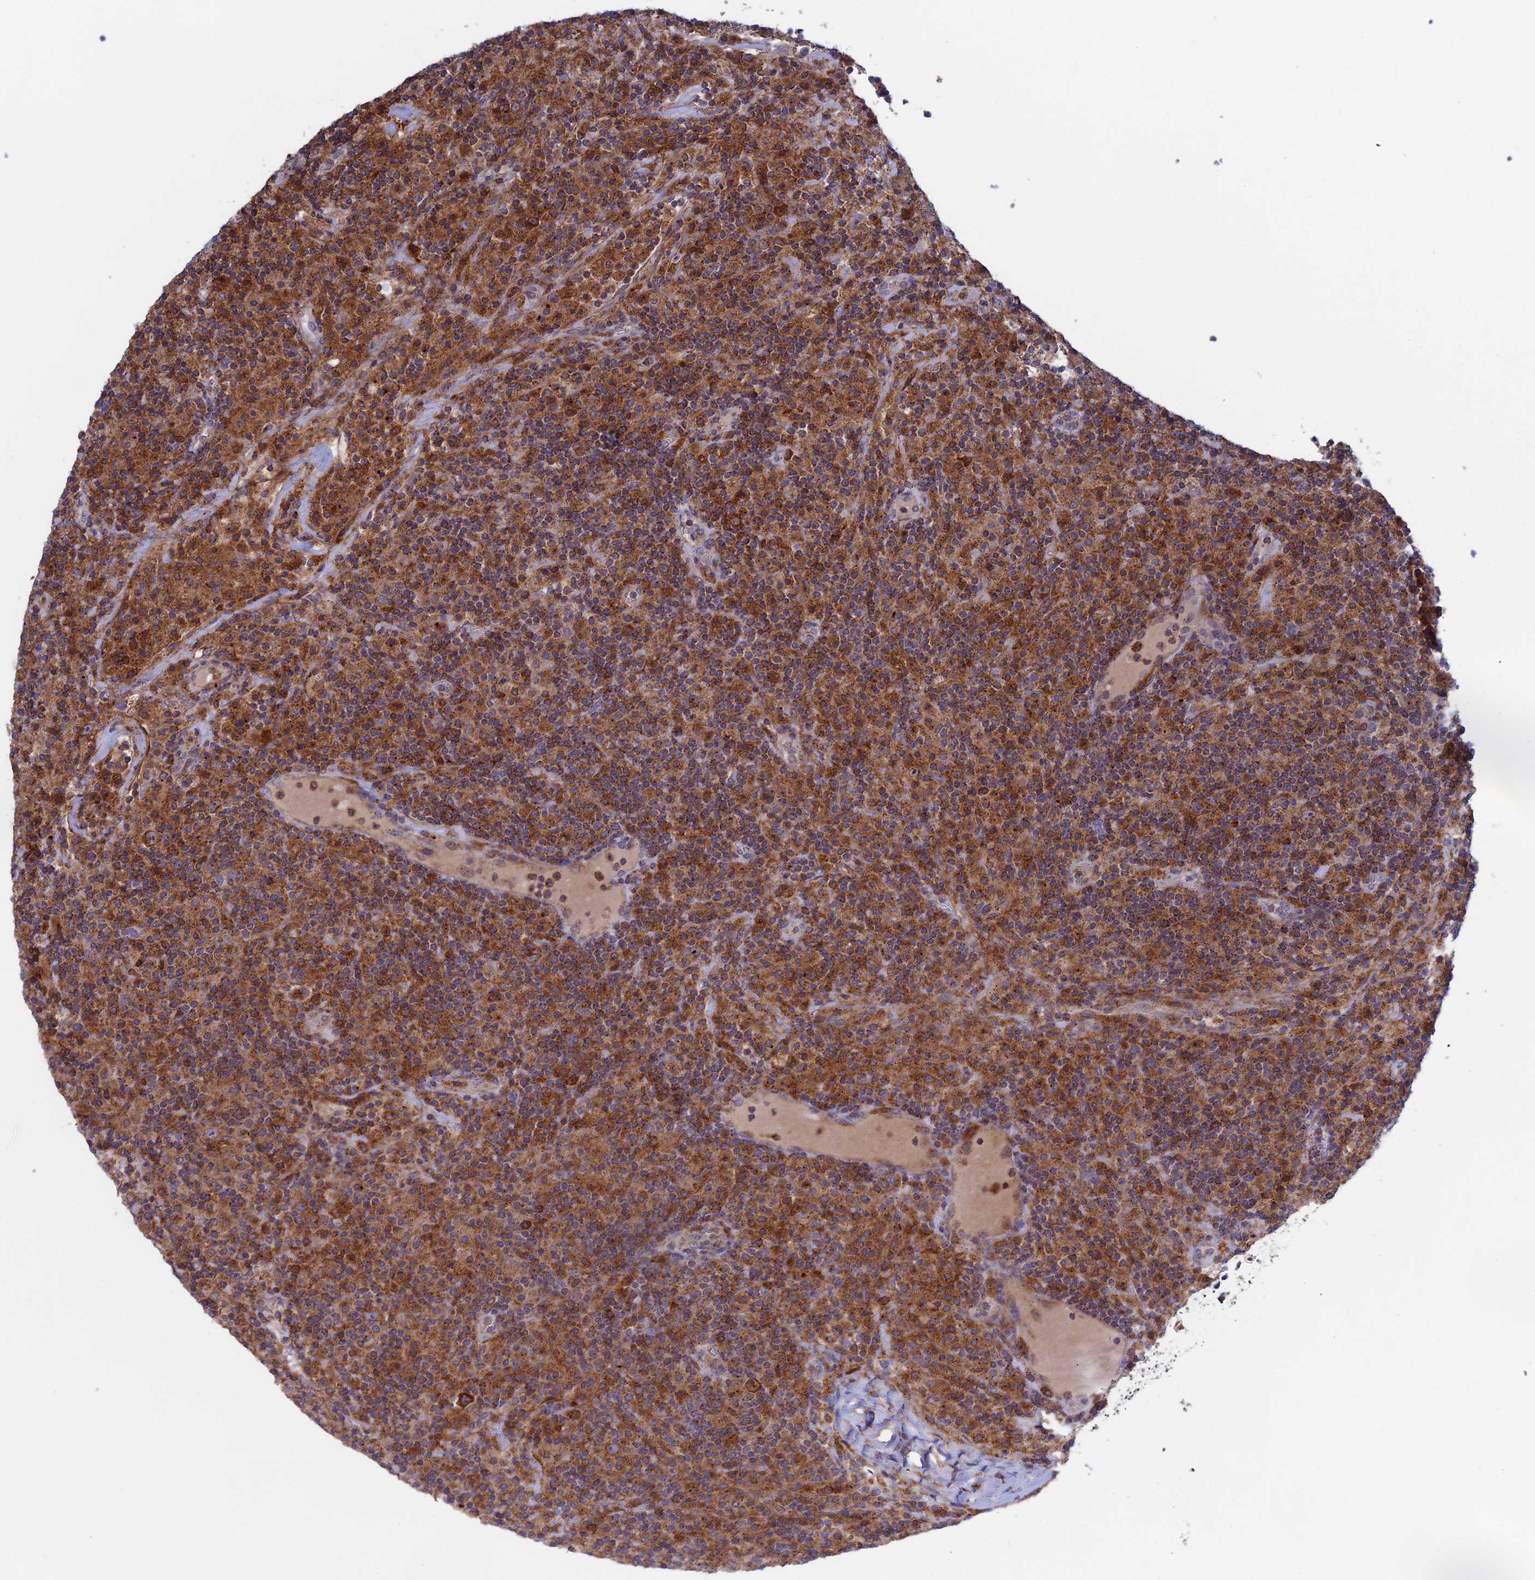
{"staining": {"intensity": "strong", "quantity": ">75%", "location": "cytoplasmic/membranous"}, "tissue": "lymphoma", "cell_type": "Tumor cells", "image_type": "cancer", "snomed": [{"axis": "morphology", "description": "Hodgkin's disease, NOS"}, {"axis": "topography", "description": "Lymph node"}], "caption": "Hodgkin's disease tissue shows strong cytoplasmic/membranous positivity in about >75% of tumor cells, visualized by immunohistochemistry.", "gene": "LYPD5", "patient": {"sex": "male", "age": 70}}